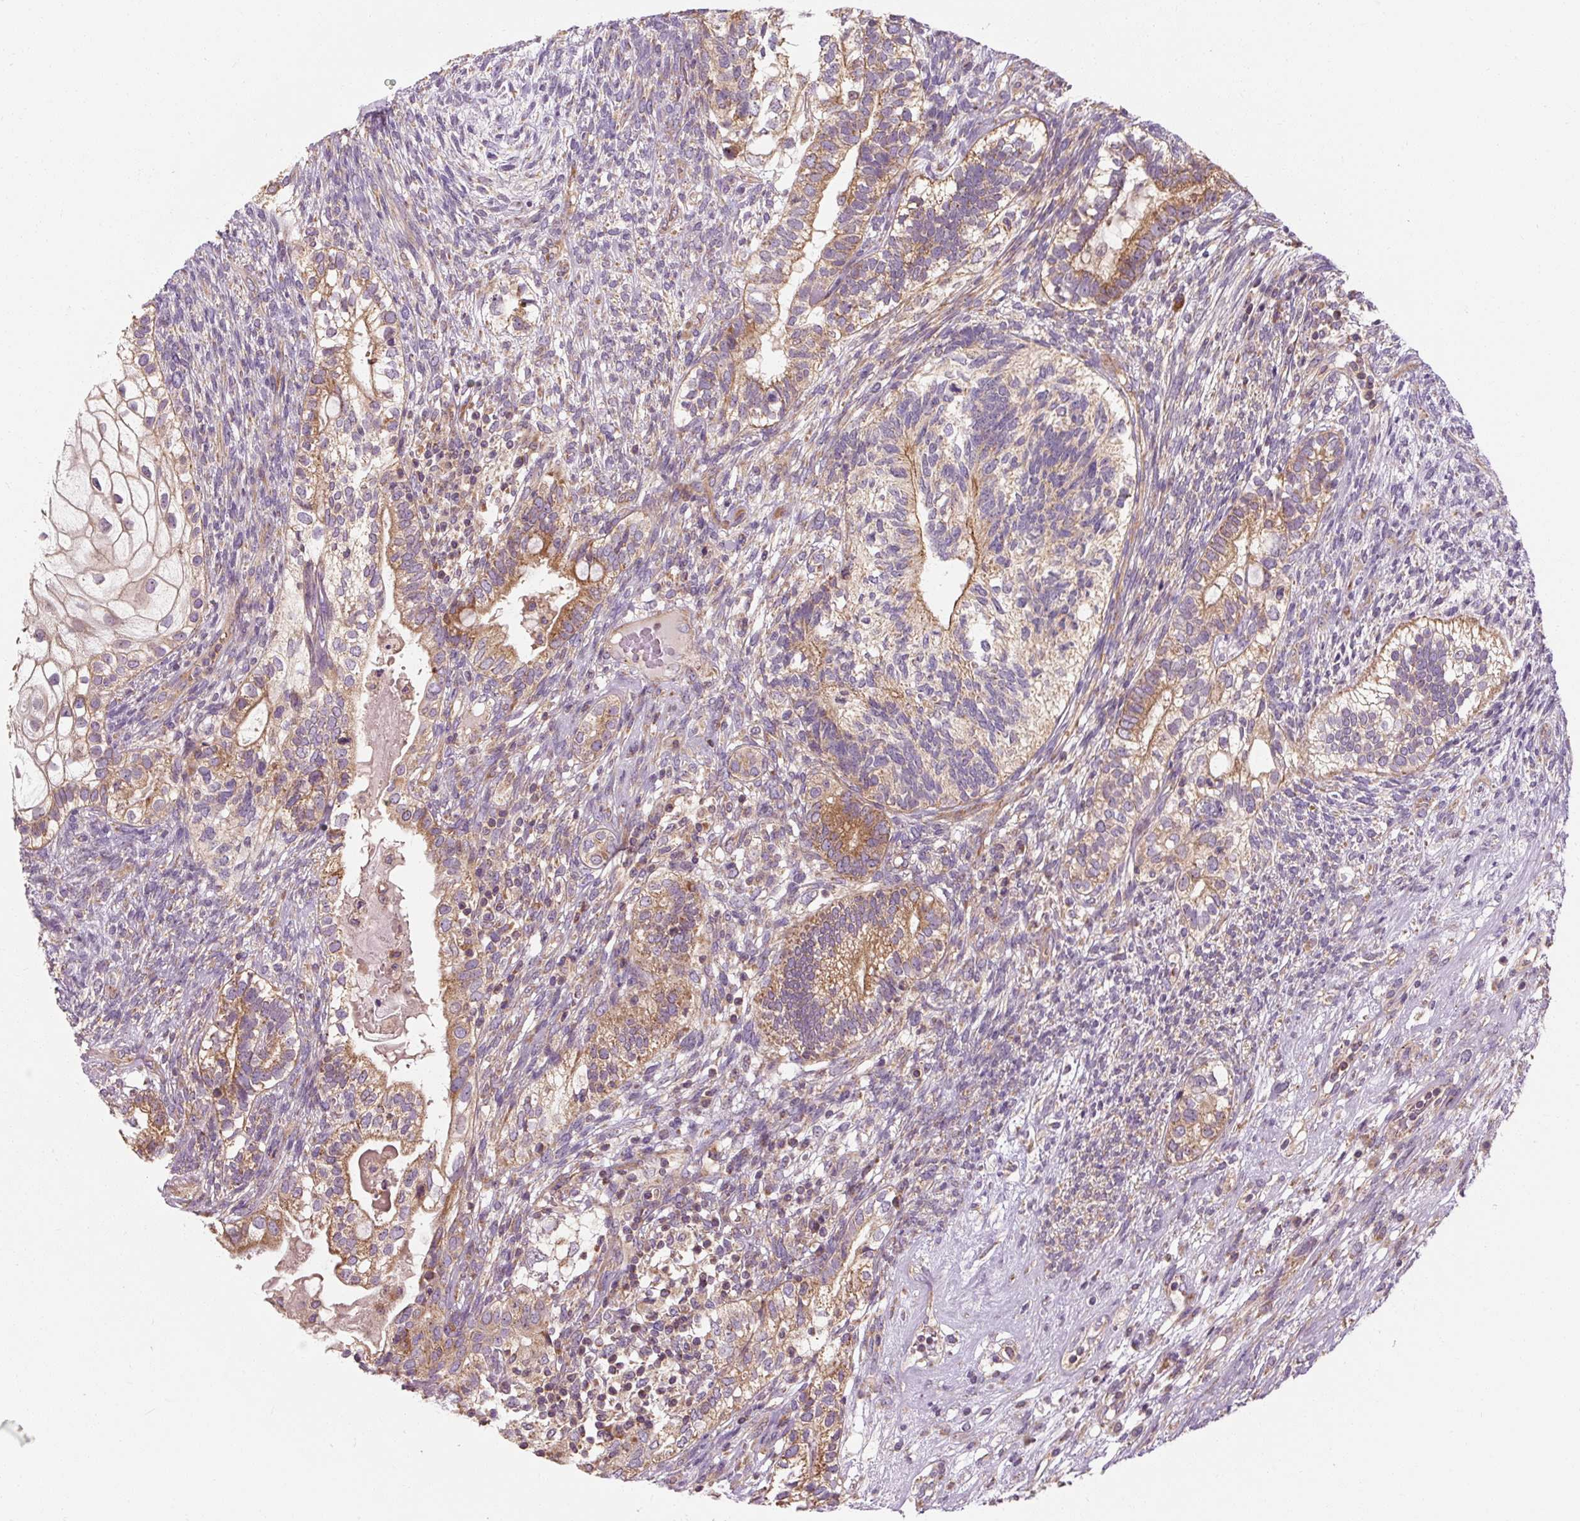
{"staining": {"intensity": "moderate", "quantity": ">75%", "location": "cytoplasmic/membranous"}, "tissue": "testis cancer", "cell_type": "Tumor cells", "image_type": "cancer", "snomed": [{"axis": "morphology", "description": "Seminoma, NOS"}, {"axis": "morphology", "description": "Carcinoma, Embryonal, NOS"}, {"axis": "topography", "description": "Testis"}], "caption": "A high-resolution micrograph shows immunohistochemistry (IHC) staining of seminoma (testis), which exhibits moderate cytoplasmic/membranous staining in approximately >75% of tumor cells.", "gene": "PRSS48", "patient": {"sex": "male", "age": 41}}